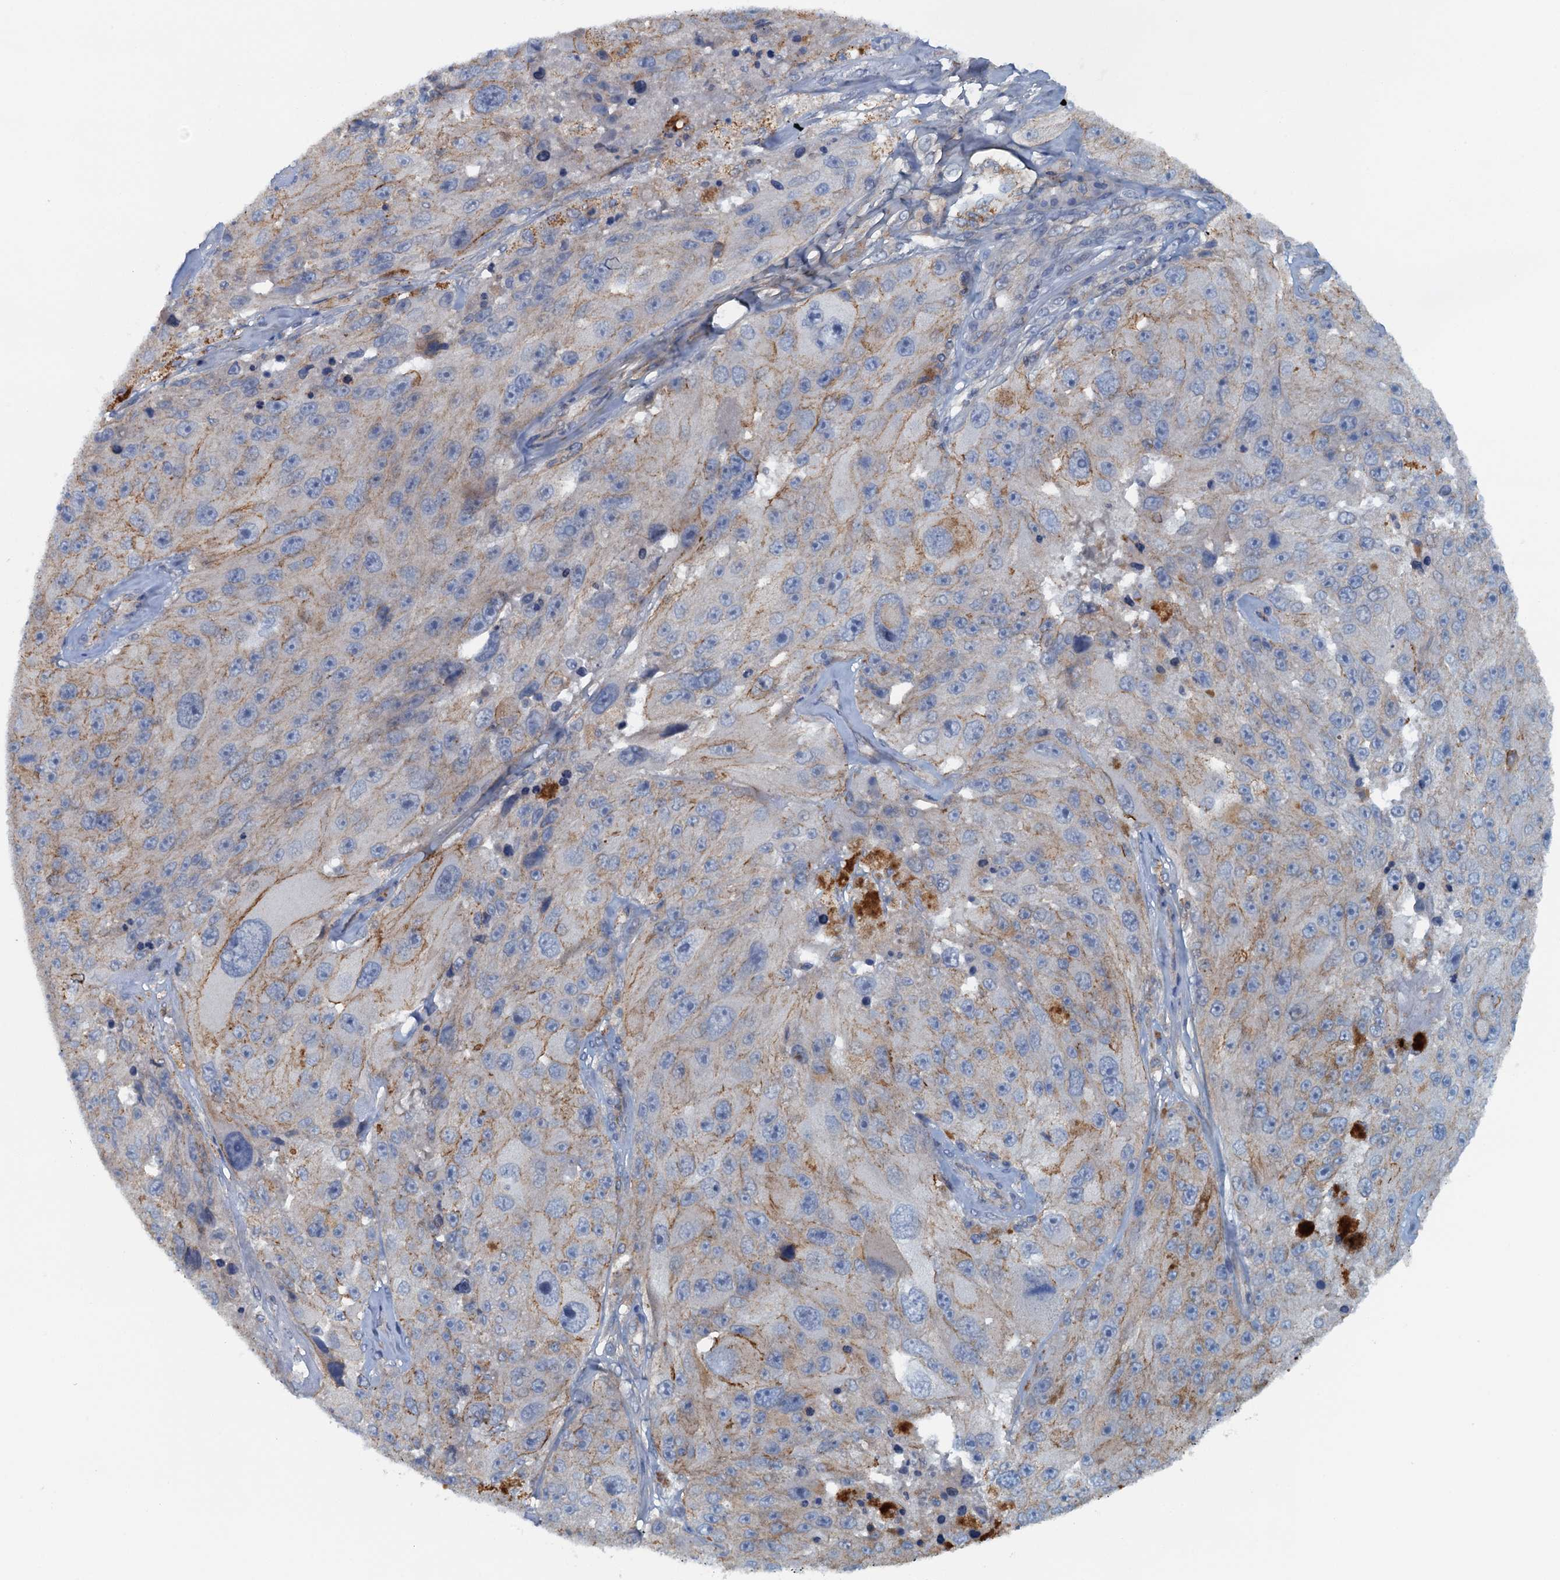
{"staining": {"intensity": "weak", "quantity": "<25%", "location": "cytoplasmic/membranous"}, "tissue": "melanoma", "cell_type": "Tumor cells", "image_type": "cancer", "snomed": [{"axis": "morphology", "description": "Malignant melanoma, Metastatic site"}, {"axis": "topography", "description": "Lymph node"}], "caption": "This is an IHC image of human melanoma. There is no staining in tumor cells.", "gene": "THAP10", "patient": {"sex": "male", "age": 62}}